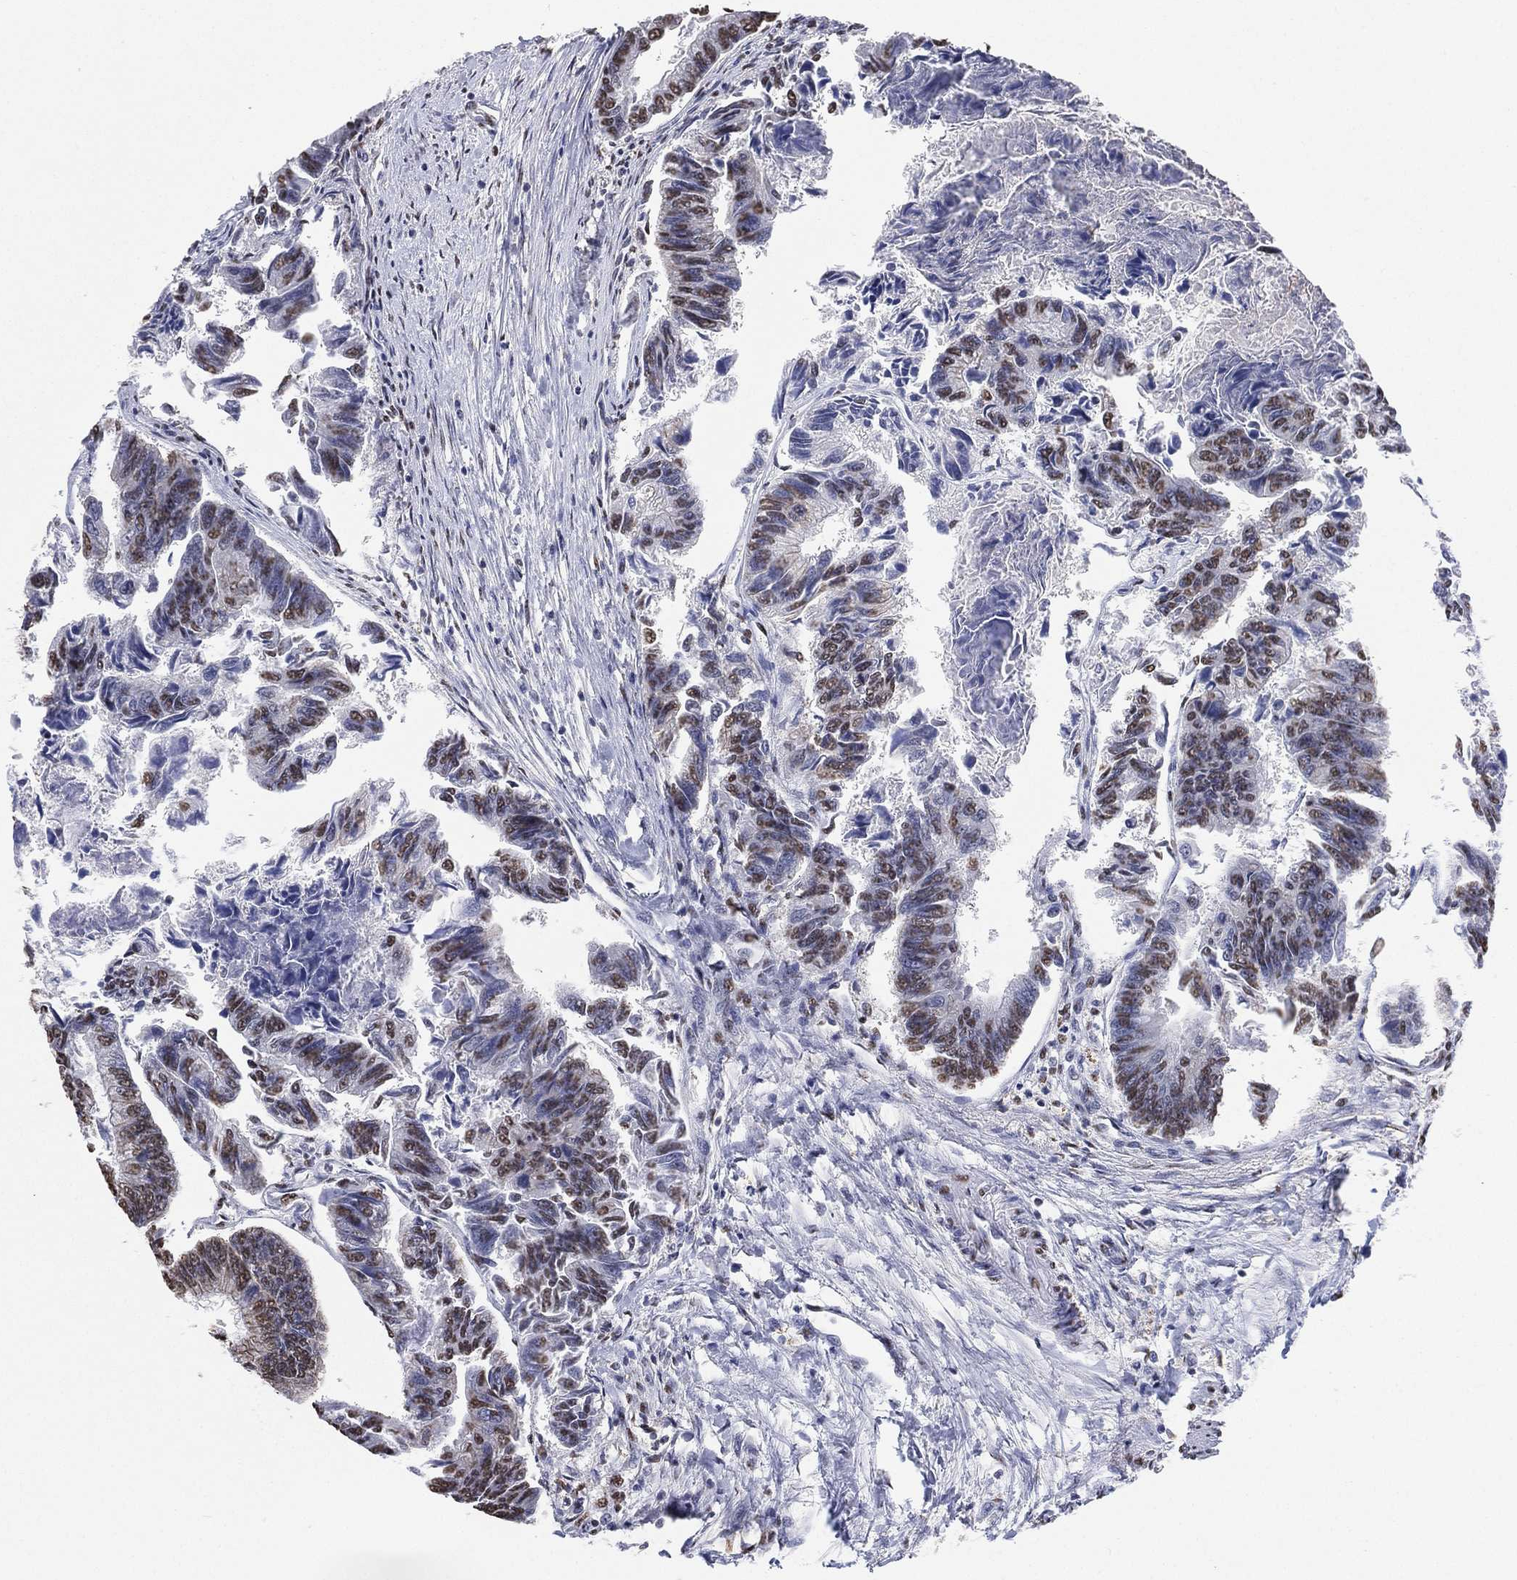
{"staining": {"intensity": "moderate", "quantity": "25%-75%", "location": "nuclear"}, "tissue": "colorectal cancer", "cell_type": "Tumor cells", "image_type": "cancer", "snomed": [{"axis": "morphology", "description": "Adenocarcinoma, NOS"}, {"axis": "topography", "description": "Colon"}], "caption": "This photomicrograph exhibits immunohistochemistry staining of human colorectal cancer, with medium moderate nuclear positivity in approximately 25%-75% of tumor cells.", "gene": "ALDH7A1", "patient": {"sex": "female", "age": 65}}